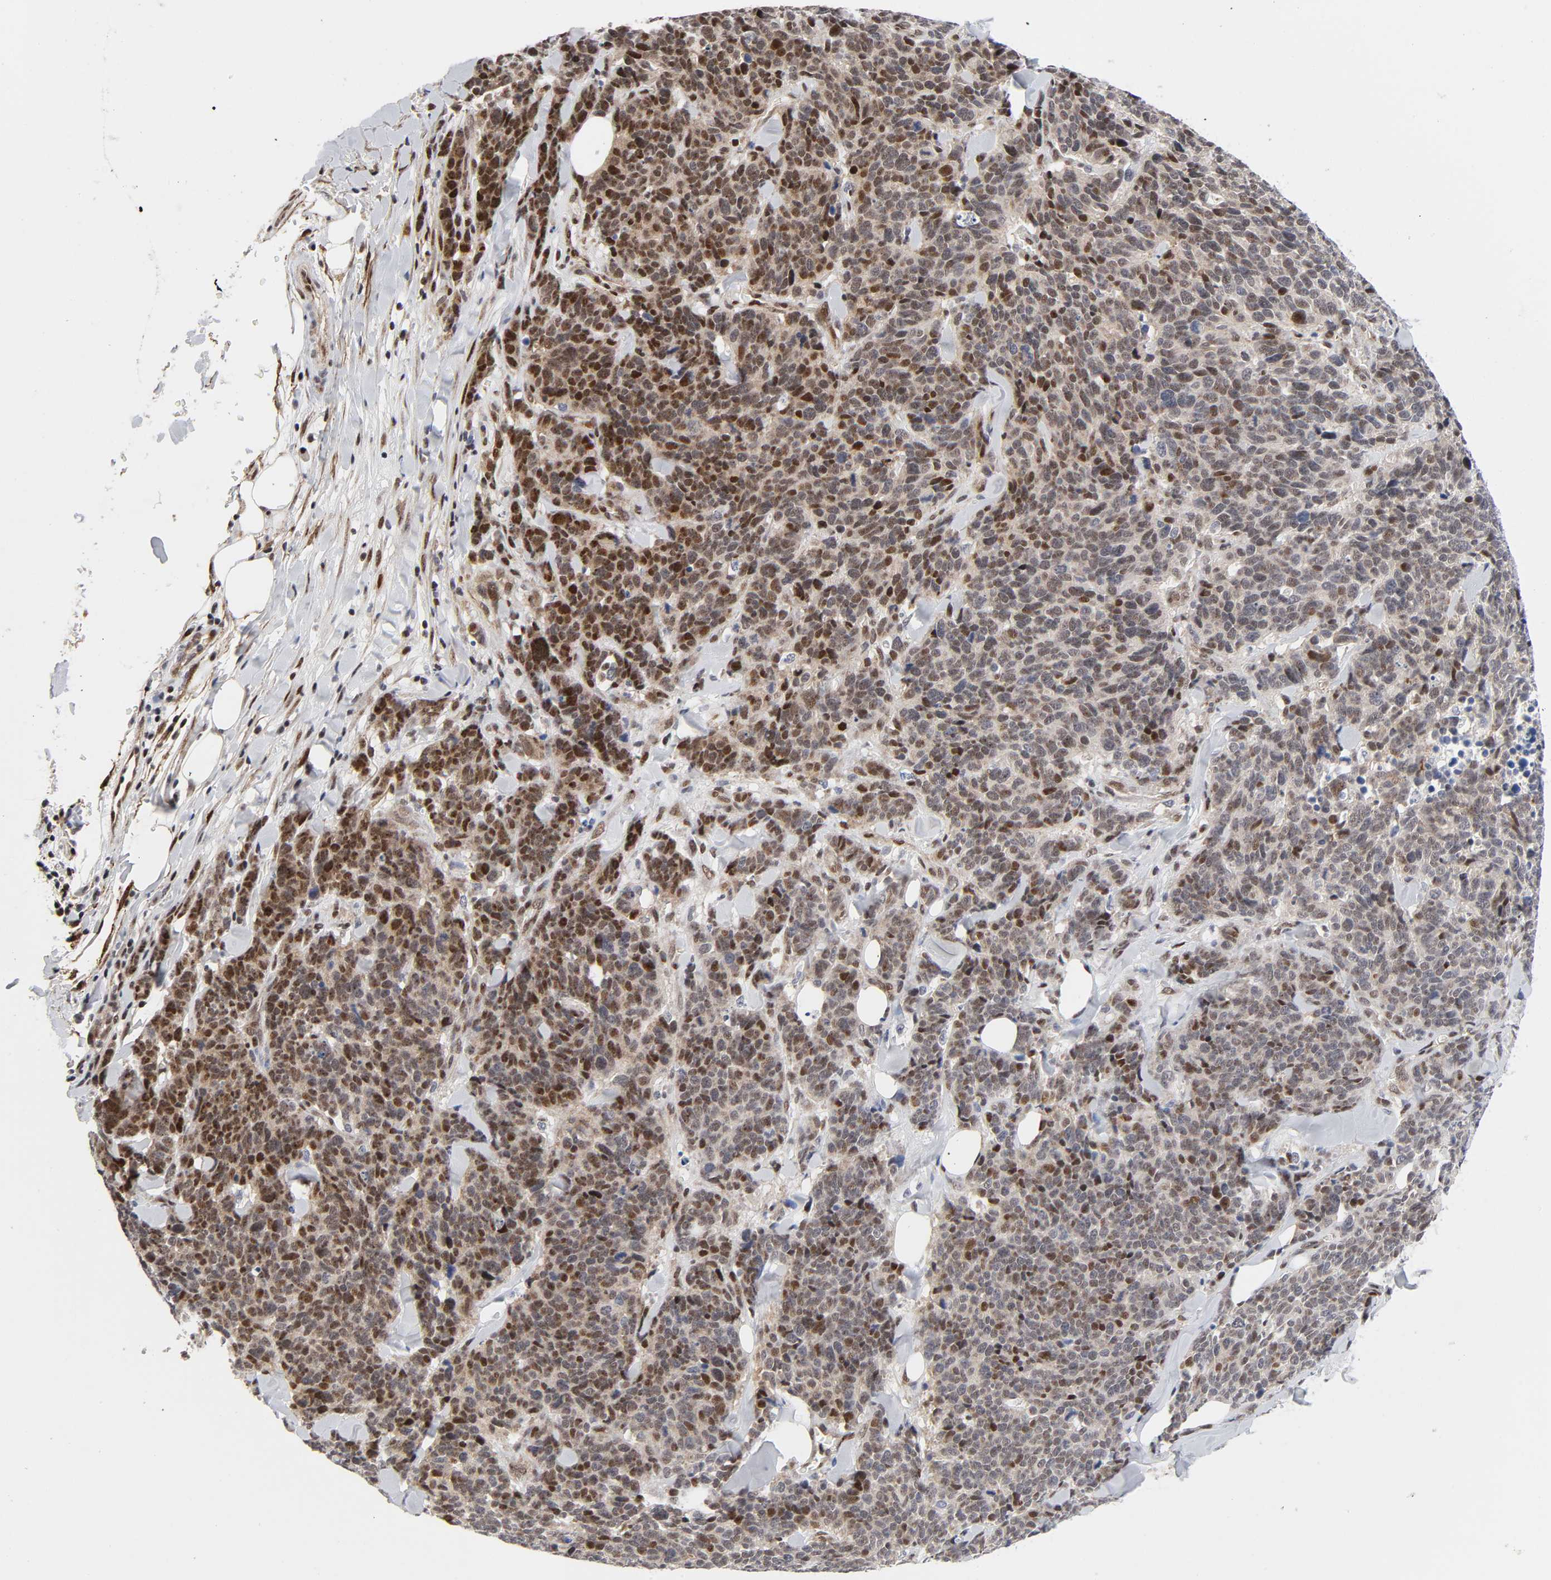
{"staining": {"intensity": "moderate", "quantity": ">75%", "location": "nuclear"}, "tissue": "lung cancer", "cell_type": "Tumor cells", "image_type": "cancer", "snomed": [{"axis": "morphology", "description": "Neoplasm, malignant, NOS"}, {"axis": "topography", "description": "Lung"}], "caption": "Protein staining exhibits moderate nuclear expression in about >75% of tumor cells in lung neoplasm (malignant). The staining was performed using DAB, with brown indicating positive protein expression. Nuclei are stained blue with hematoxylin.", "gene": "STK38", "patient": {"sex": "female", "age": 58}}